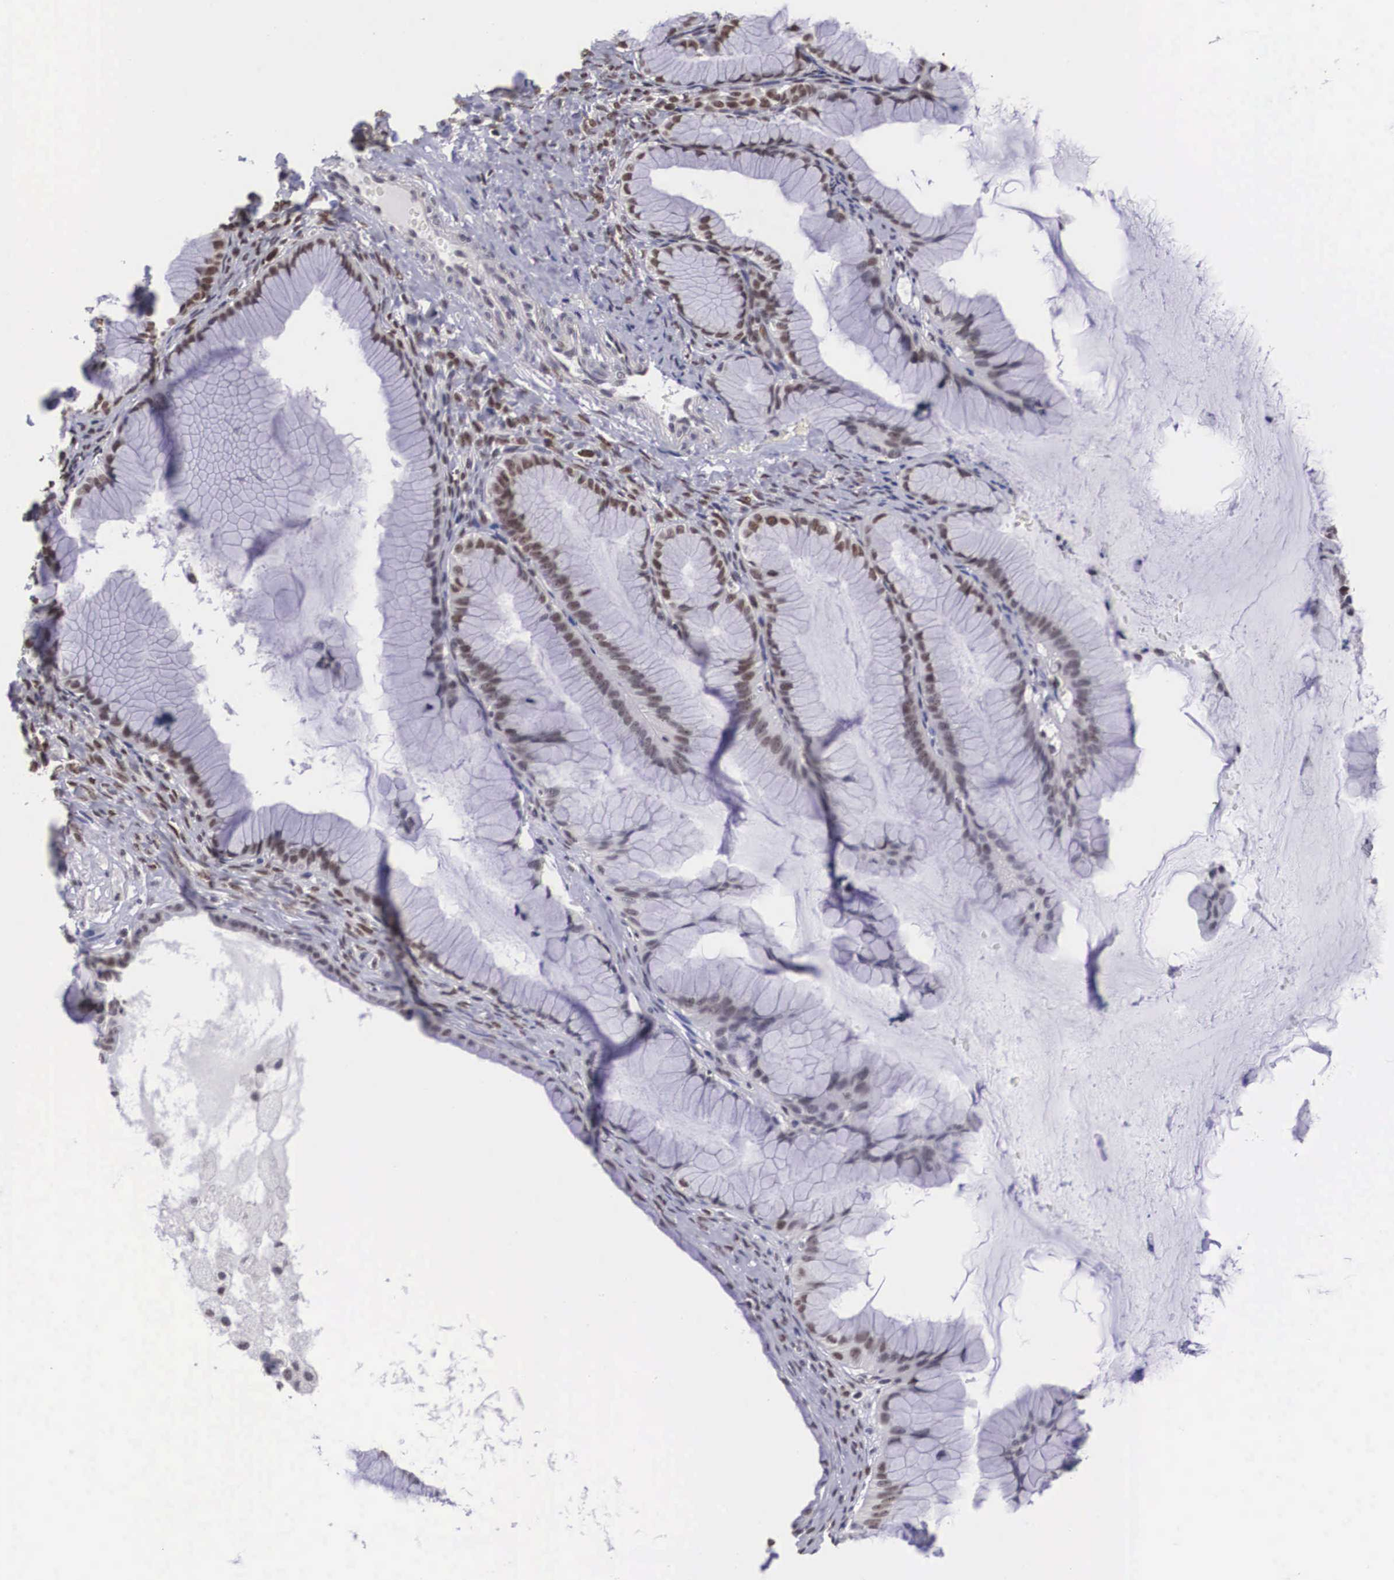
{"staining": {"intensity": "weak", "quantity": ">75%", "location": "nuclear"}, "tissue": "ovarian cancer", "cell_type": "Tumor cells", "image_type": "cancer", "snomed": [{"axis": "morphology", "description": "Cystadenocarcinoma, mucinous, NOS"}, {"axis": "topography", "description": "Ovary"}], "caption": "Immunohistochemical staining of human ovarian cancer (mucinous cystadenocarcinoma) exhibits weak nuclear protein staining in about >75% of tumor cells.", "gene": "ZNF275", "patient": {"sex": "female", "age": 41}}